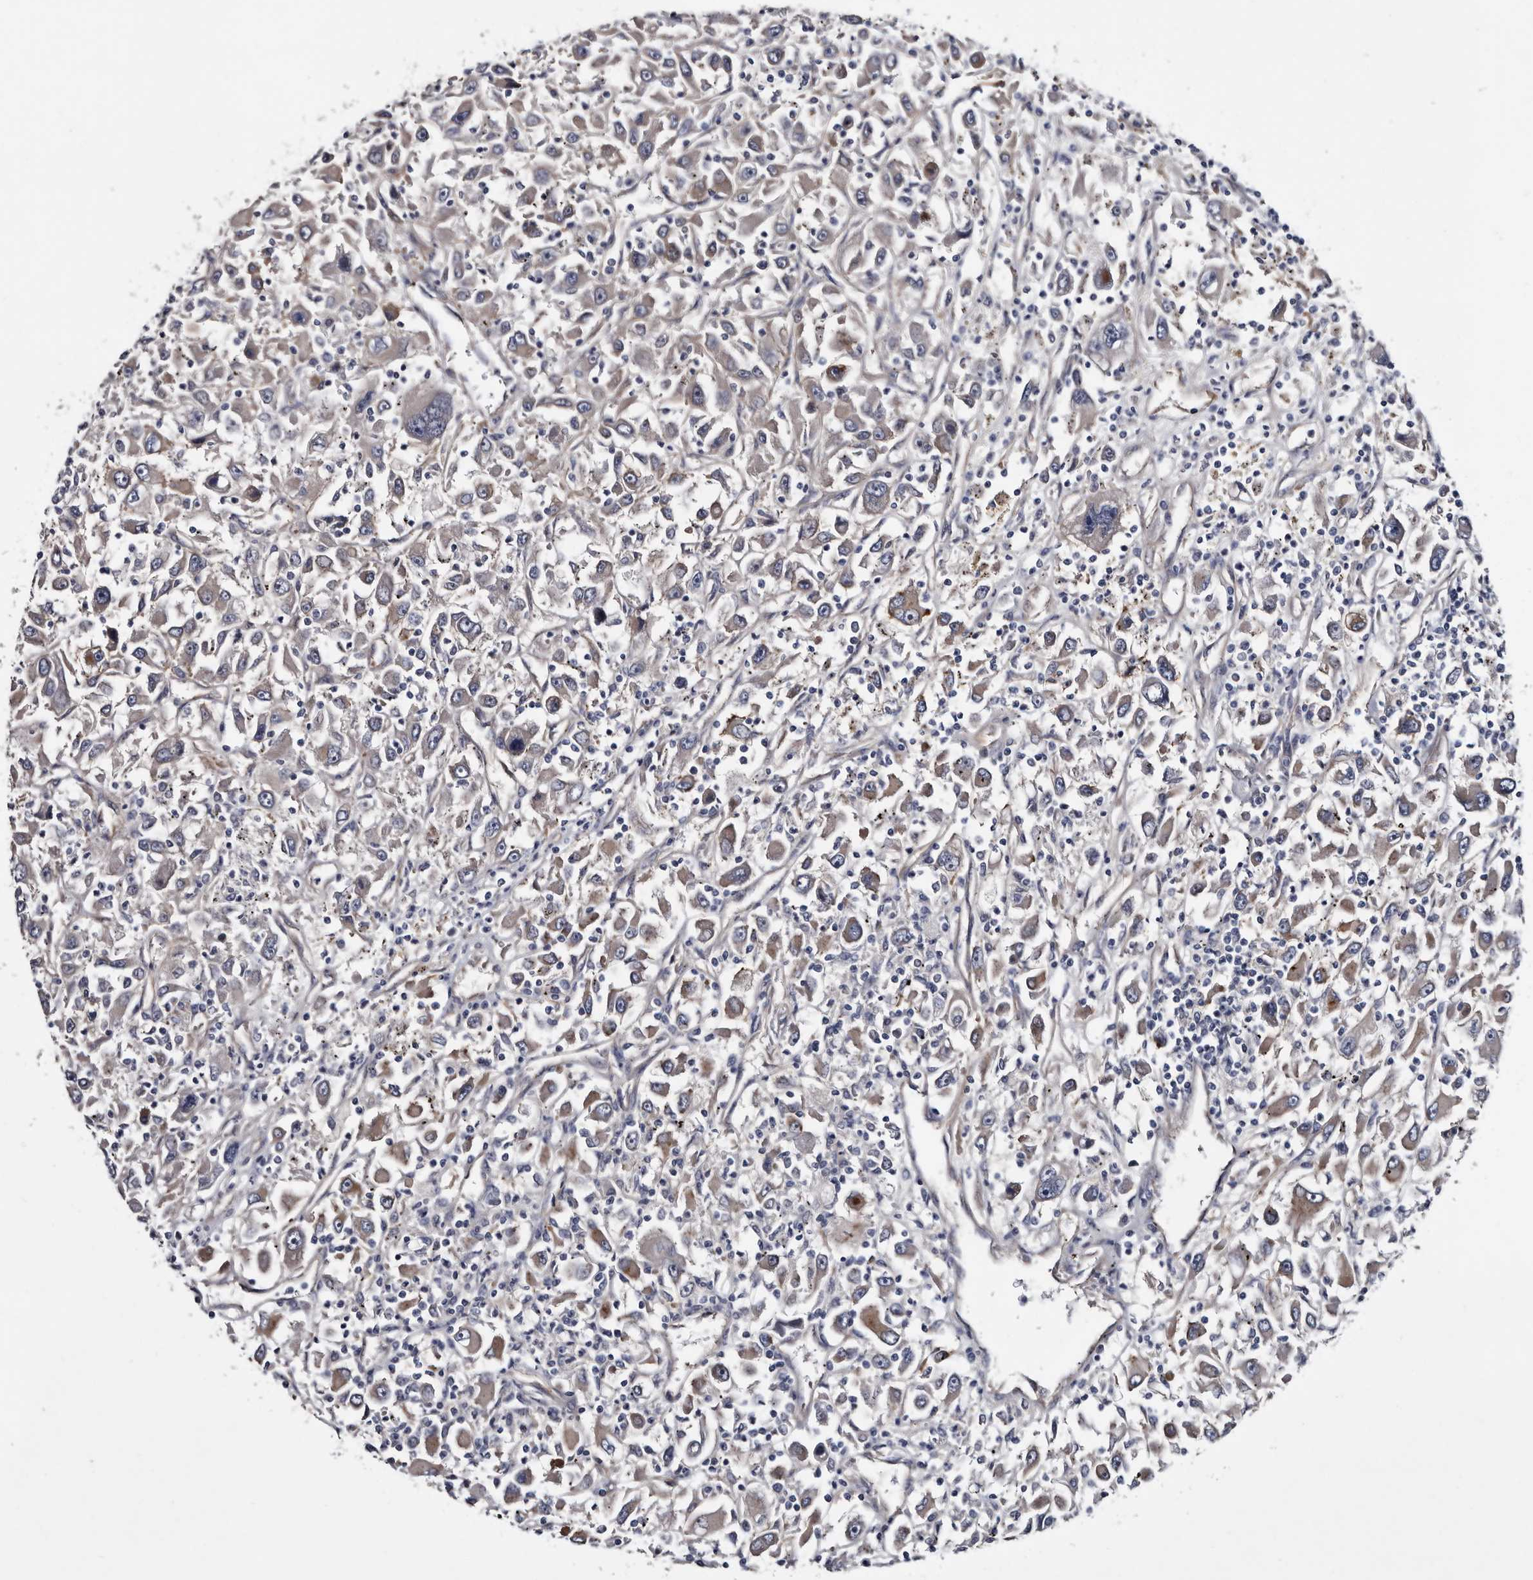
{"staining": {"intensity": "weak", "quantity": "<25%", "location": "cytoplasmic/membranous"}, "tissue": "renal cancer", "cell_type": "Tumor cells", "image_type": "cancer", "snomed": [{"axis": "morphology", "description": "Adenocarcinoma, NOS"}, {"axis": "topography", "description": "Kidney"}], "caption": "Protein analysis of adenocarcinoma (renal) reveals no significant positivity in tumor cells.", "gene": "TSPAN17", "patient": {"sex": "female", "age": 52}}